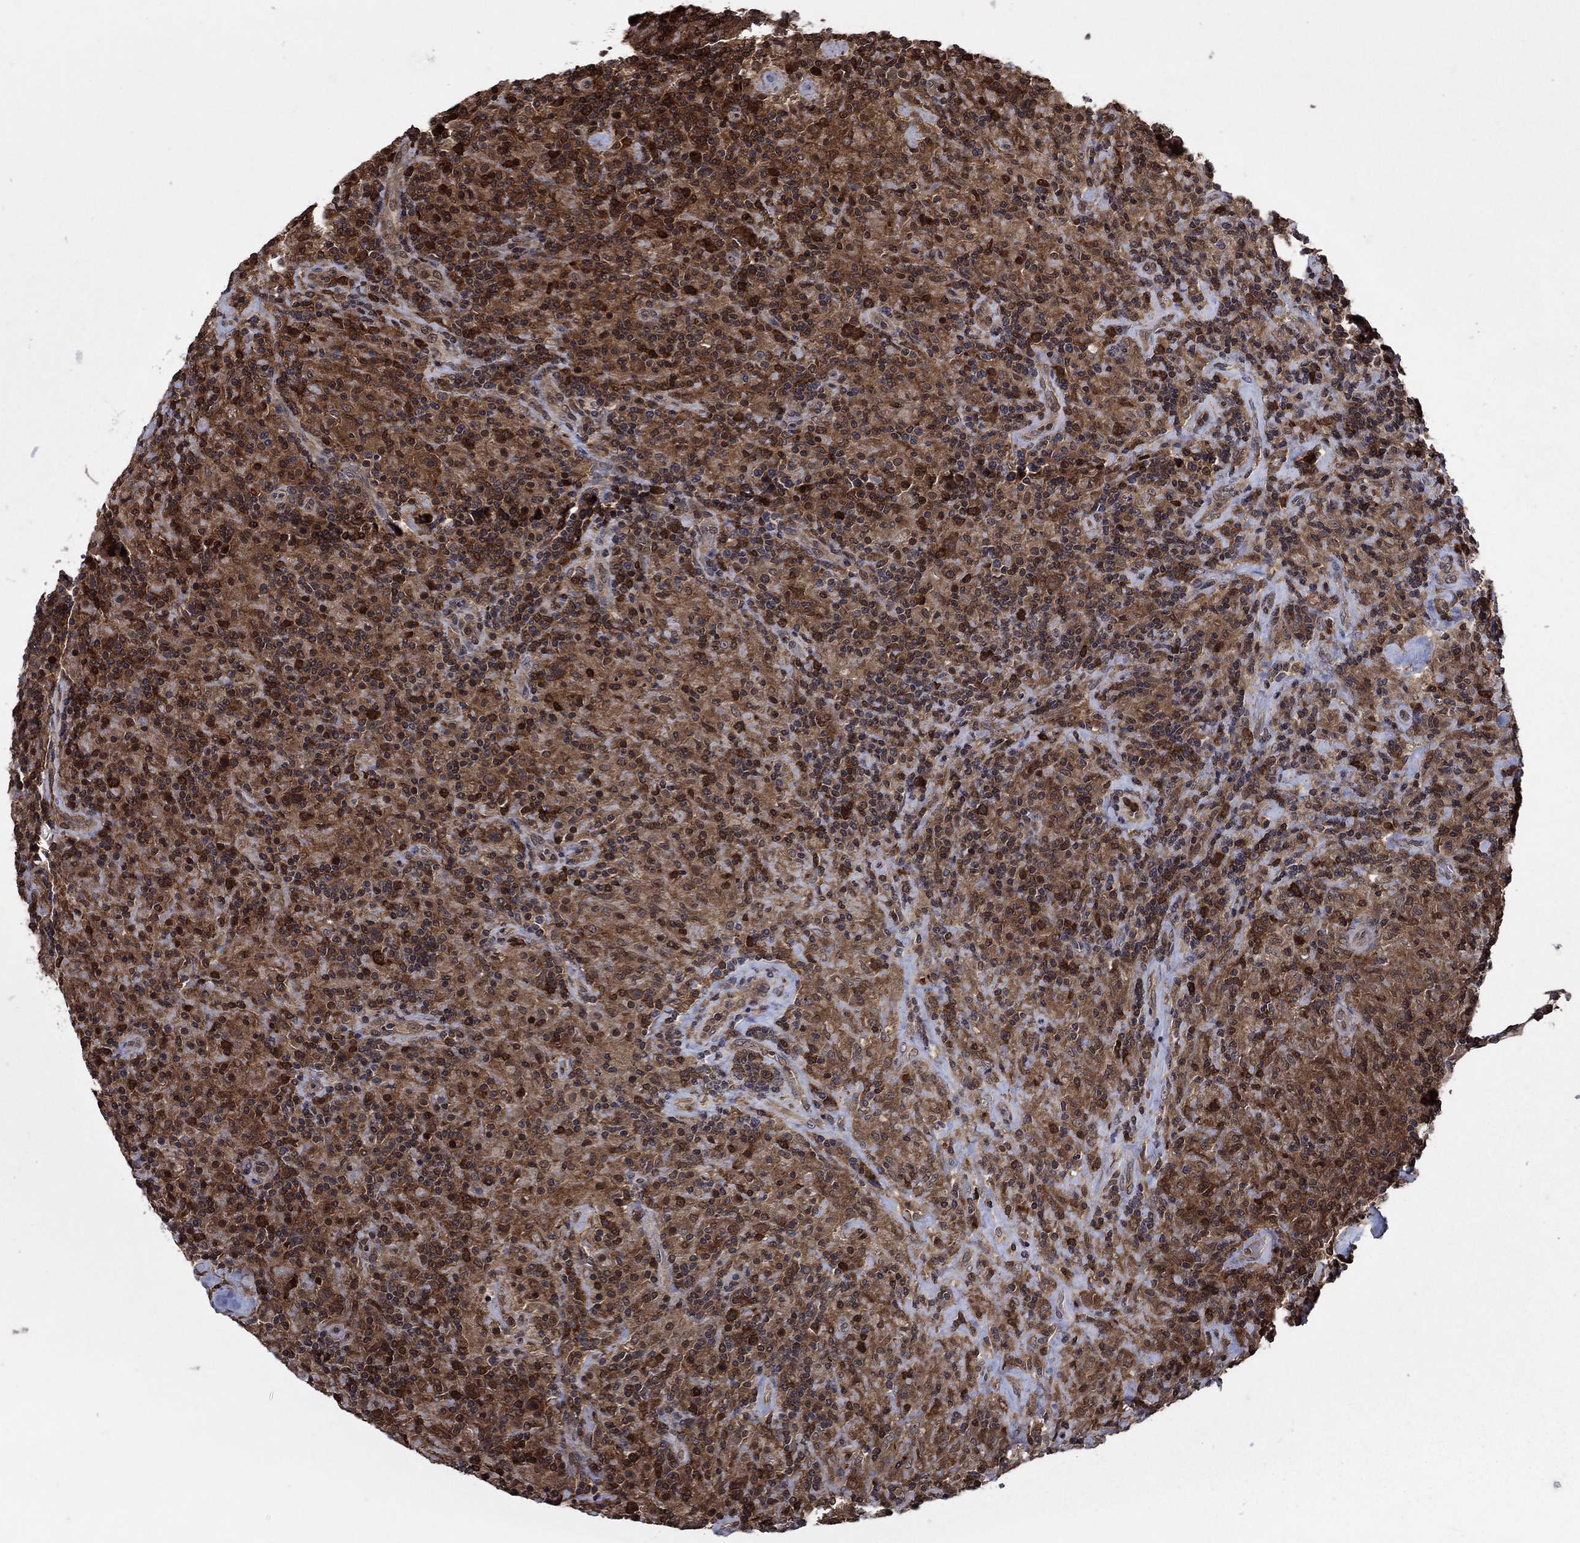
{"staining": {"intensity": "strong", "quantity": "25%-75%", "location": "cytoplasmic/membranous"}, "tissue": "lymphoma", "cell_type": "Tumor cells", "image_type": "cancer", "snomed": [{"axis": "morphology", "description": "Hodgkin's disease, NOS"}, {"axis": "topography", "description": "Lymph node"}], "caption": "DAB immunohistochemical staining of Hodgkin's disease demonstrates strong cytoplasmic/membranous protein expression in approximately 25%-75% of tumor cells. (DAB (3,3'-diaminobenzidine) IHC, brown staining for protein, blue staining for nuclei).", "gene": "CACYBP", "patient": {"sex": "male", "age": 70}}